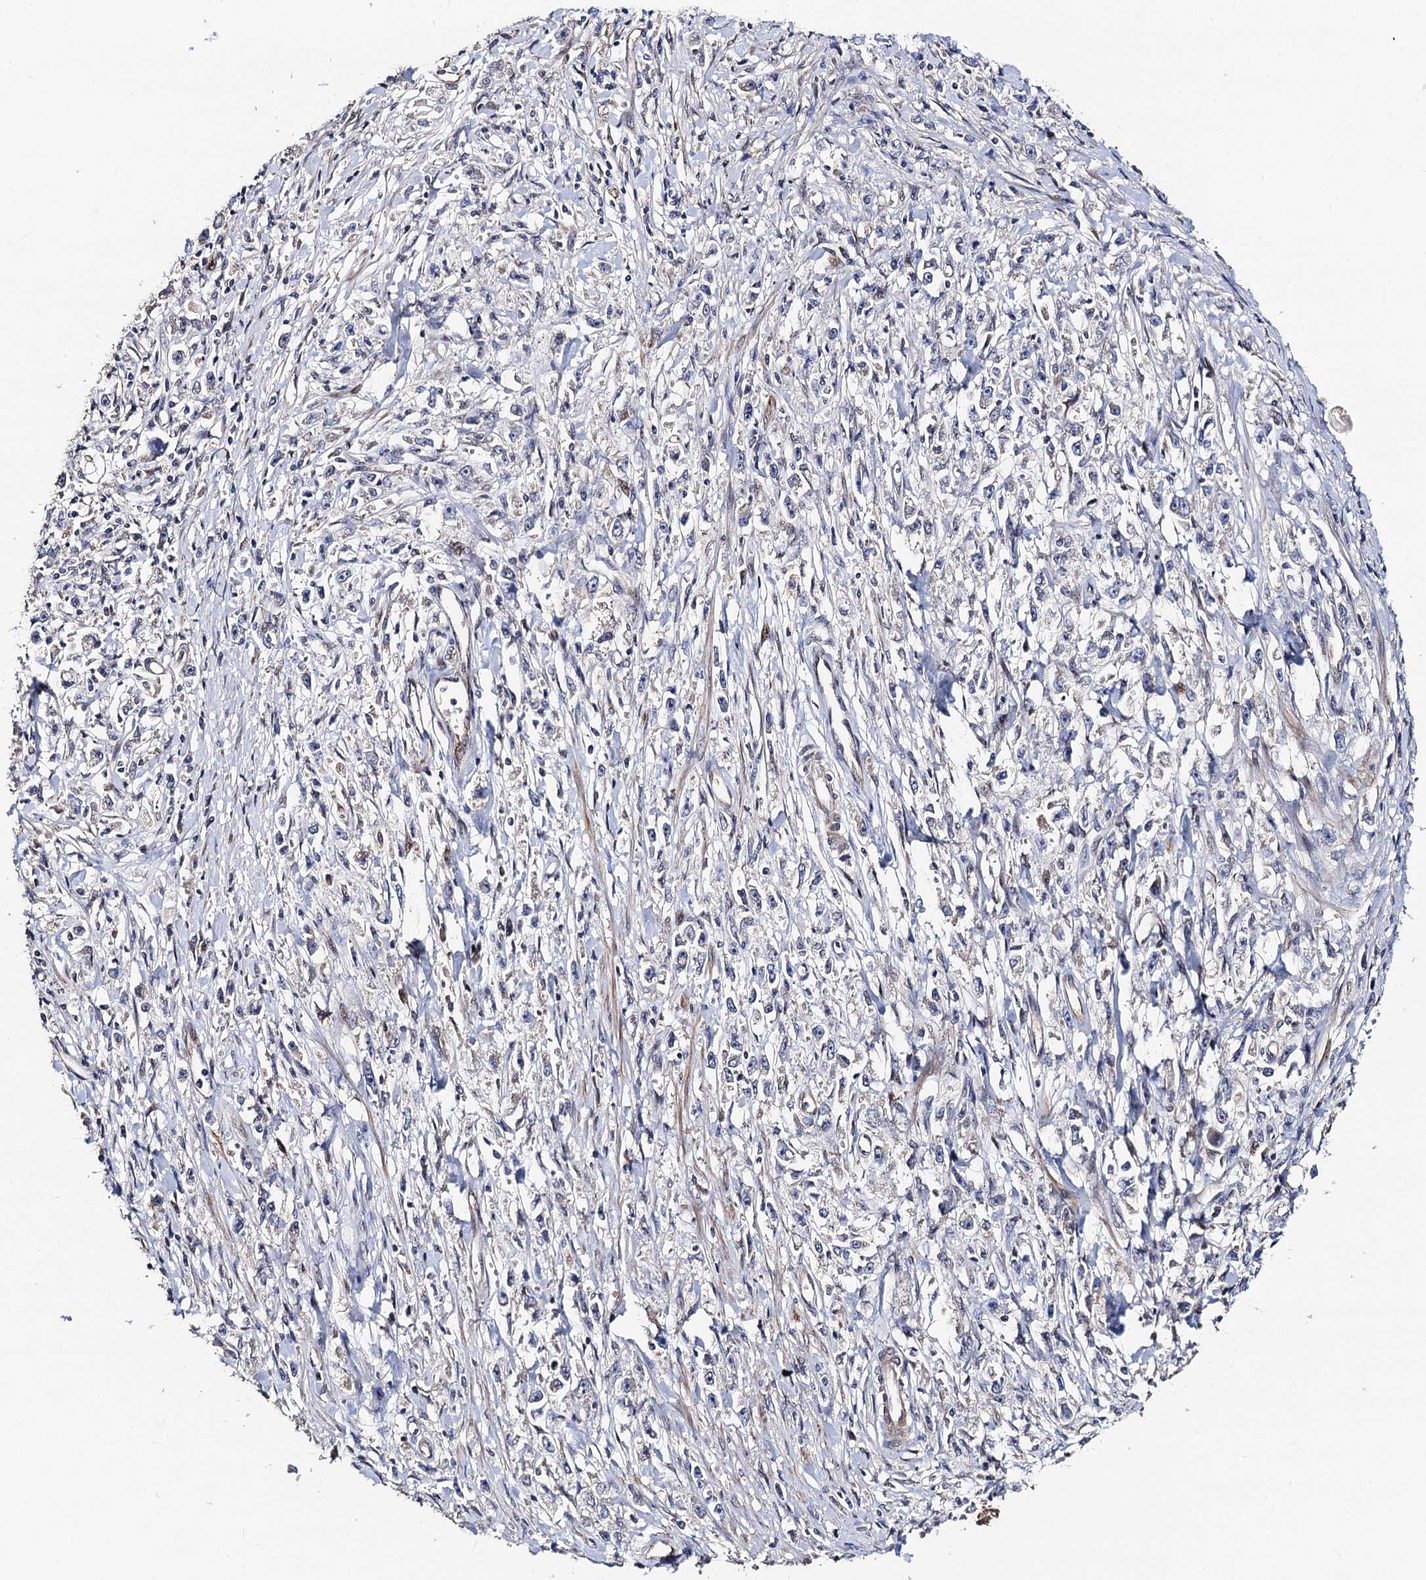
{"staining": {"intensity": "negative", "quantity": "none", "location": "none"}, "tissue": "stomach cancer", "cell_type": "Tumor cells", "image_type": "cancer", "snomed": [{"axis": "morphology", "description": "Adenocarcinoma, NOS"}, {"axis": "topography", "description": "Stomach"}], "caption": "Immunohistochemistry (IHC) of stomach cancer (adenocarcinoma) displays no positivity in tumor cells.", "gene": "PPTC7", "patient": {"sex": "female", "age": 59}}